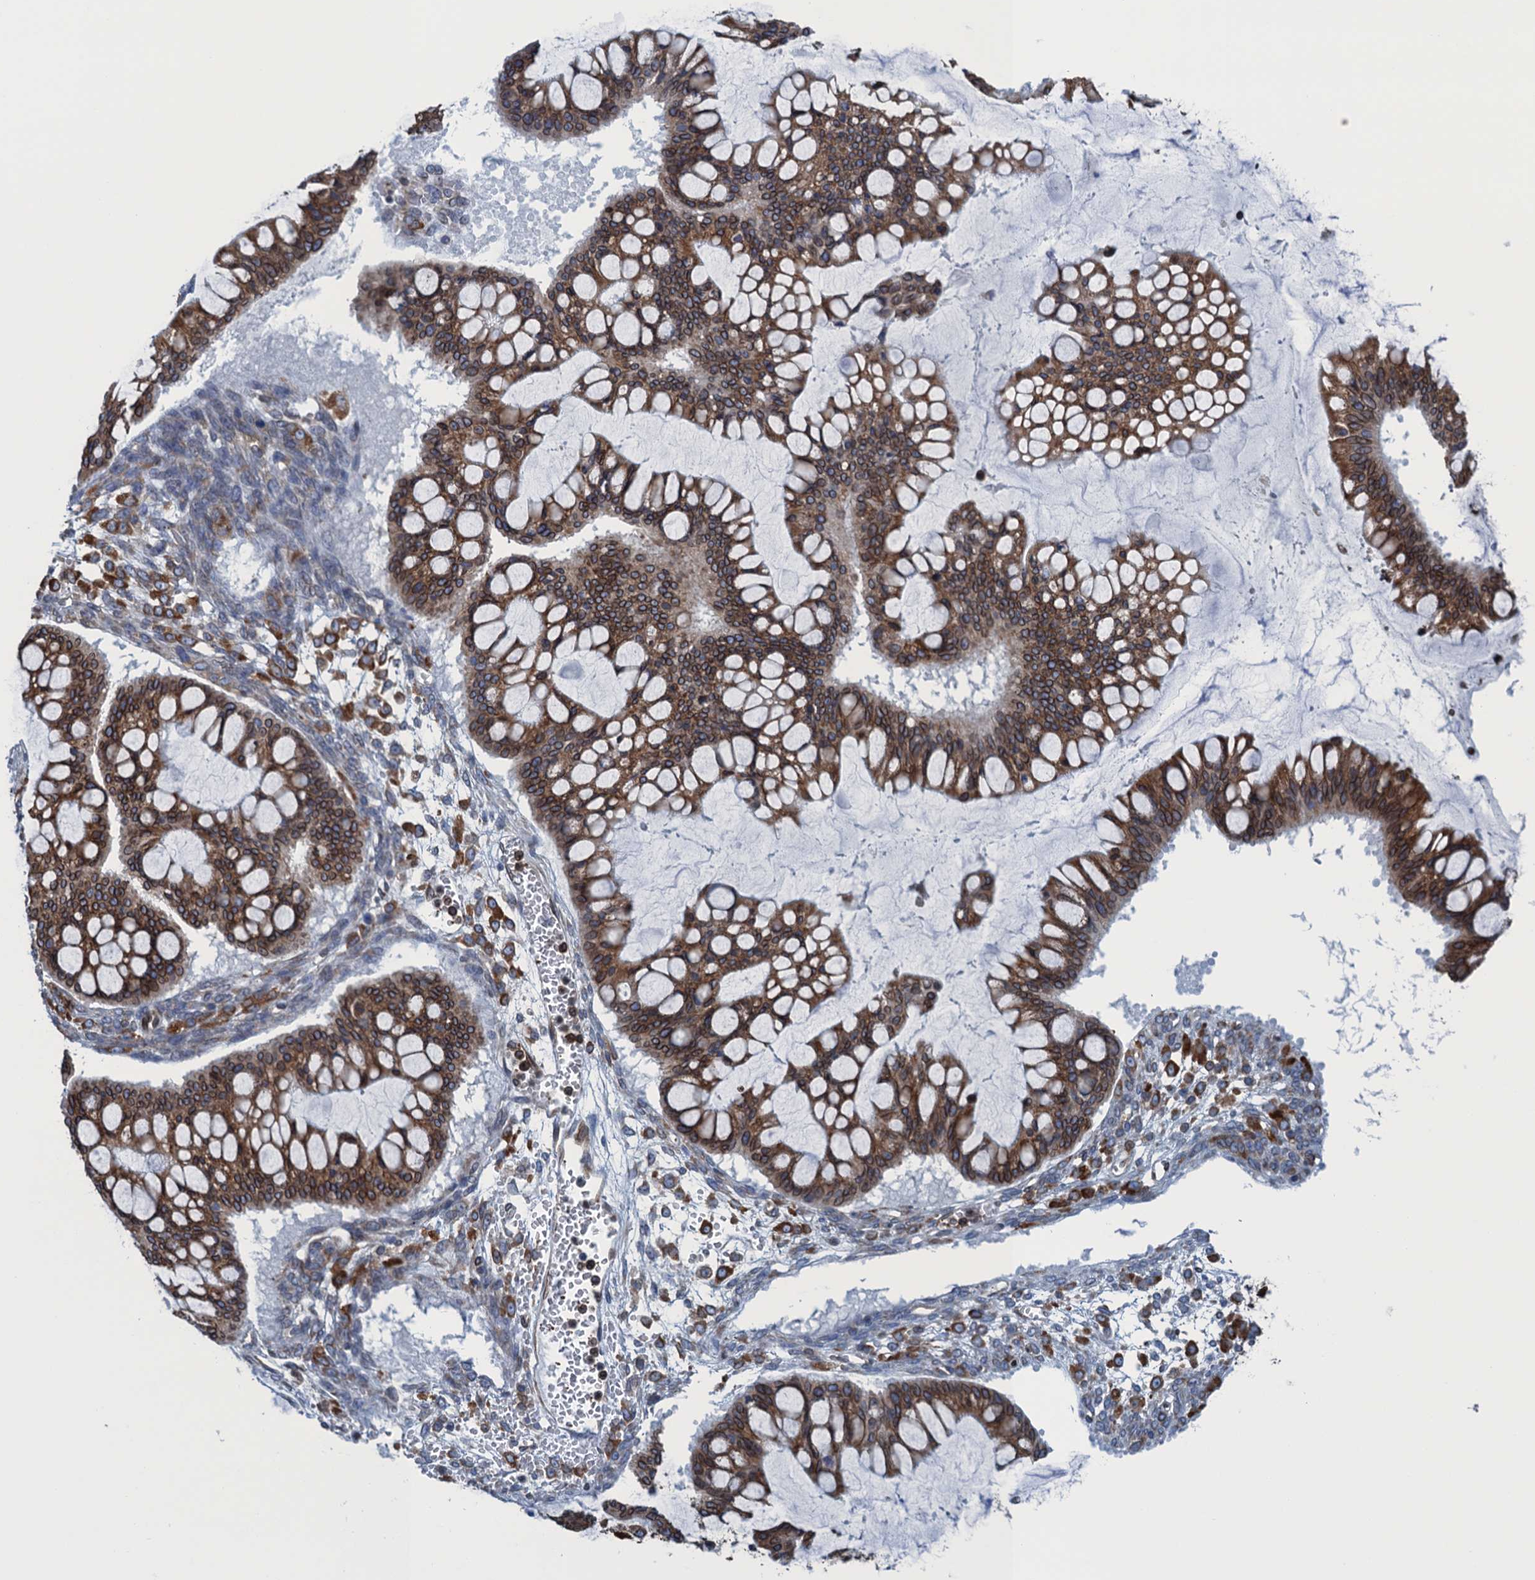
{"staining": {"intensity": "moderate", "quantity": ">75%", "location": "cytoplasmic/membranous"}, "tissue": "ovarian cancer", "cell_type": "Tumor cells", "image_type": "cancer", "snomed": [{"axis": "morphology", "description": "Cystadenocarcinoma, mucinous, NOS"}, {"axis": "topography", "description": "Ovary"}], "caption": "Protein expression analysis of human mucinous cystadenocarcinoma (ovarian) reveals moderate cytoplasmic/membranous staining in approximately >75% of tumor cells. (IHC, brightfield microscopy, high magnification).", "gene": "TMEM205", "patient": {"sex": "female", "age": 73}}